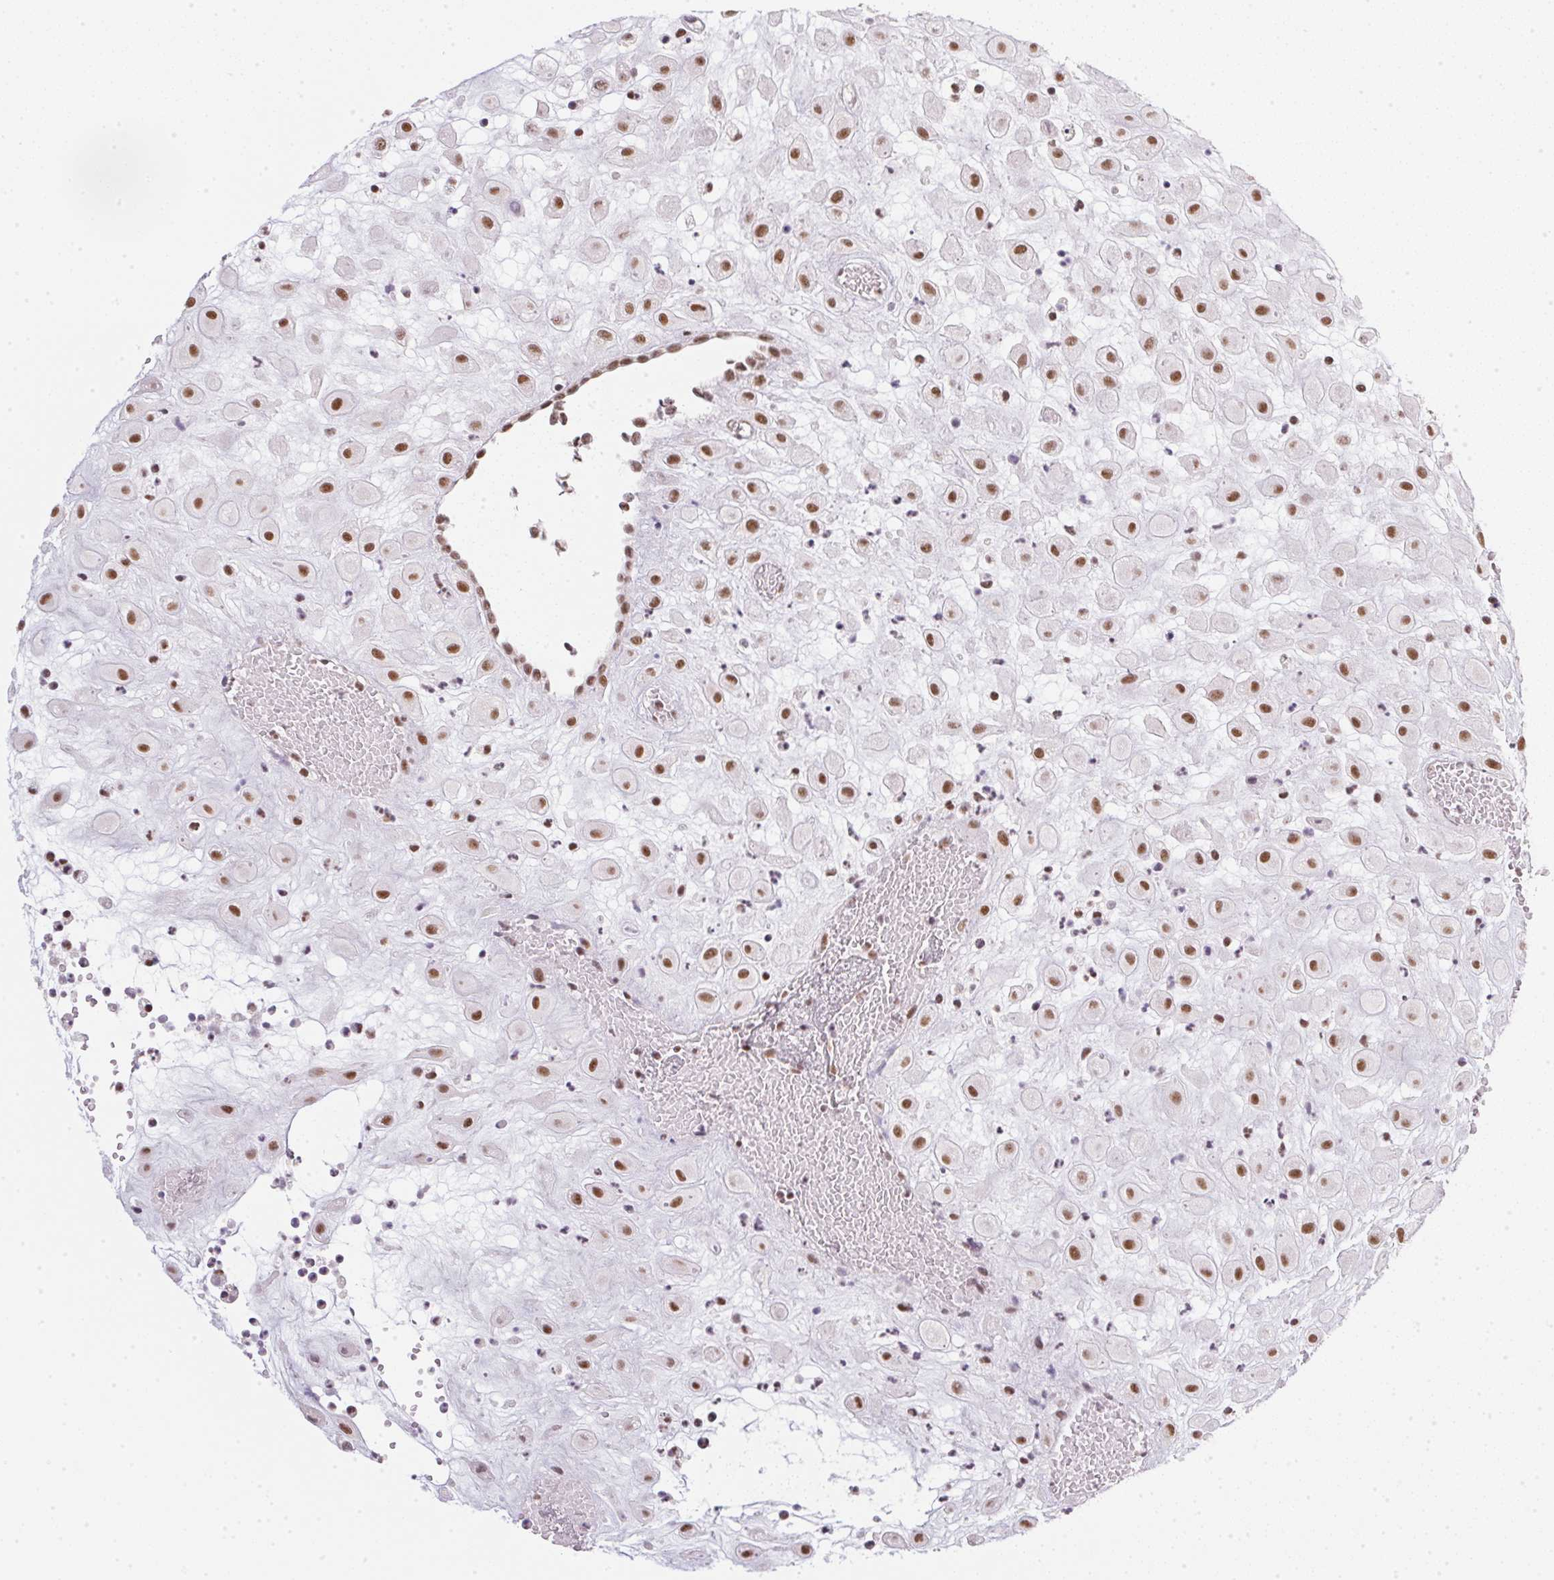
{"staining": {"intensity": "moderate", "quantity": ">75%", "location": "nuclear"}, "tissue": "placenta", "cell_type": "Decidual cells", "image_type": "normal", "snomed": [{"axis": "morphology", "description": "Normal tissue, NOS"}, {"axis": "topography", "description": "Placenta"}], "caption": "DAB (3,3'-diaminobenzidine) immunohistochemical staining of normal human placenta shows moderate nuclear protein expression in approximately >75% of decidual cells.", "gene": "SRSF7", "patient": {"sex": "female", "age": 24}}